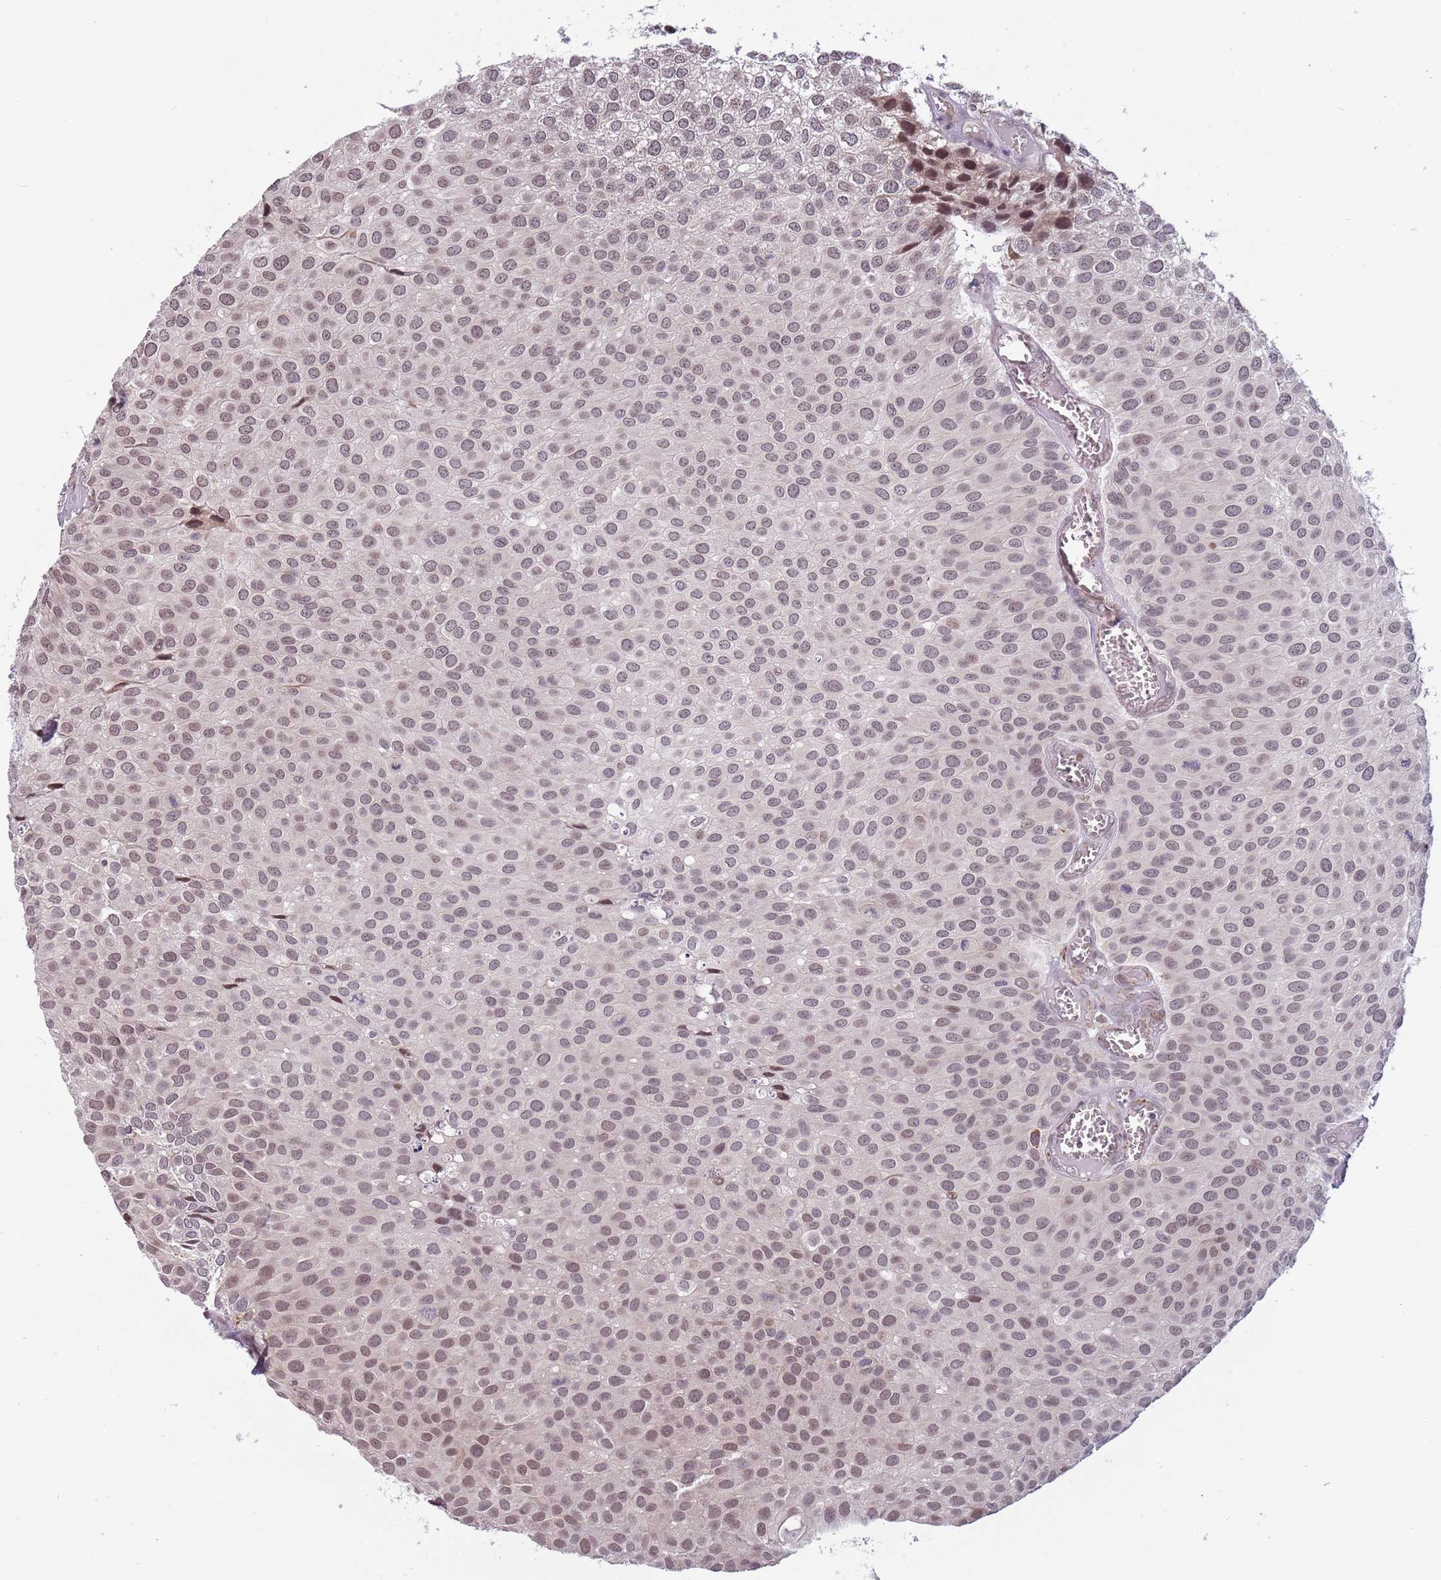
{"staining": {"intensity": "weak", "quantity": "25%-75%", "location": "nuclear"}, "tissue": "urothelial cancer", "cell_type": "Tumor cells", "image_type": "cancer", "snomed": [{"axis": "morphology", "description": "Urothelial carcinoma, Low grade"}, {"axis": "topography", "description": "Urinary bladder"}], "caption": "An immunohistochemistry (IHC) histopathology image of neoplastic tissue is shown. Protein staining in brown labels weak nuclear positivity in urothelial carcinoma (low-grade) within tumor cells. The staining was performed using DAB (3,3'-diaminobenzidine) to visualize the protein expression in brown, while the nuclei were stained in blue with hematoxylin (Magnification: 20x).", "gene": "BARD1", "patient": {"sex": "male", "age": 88}}